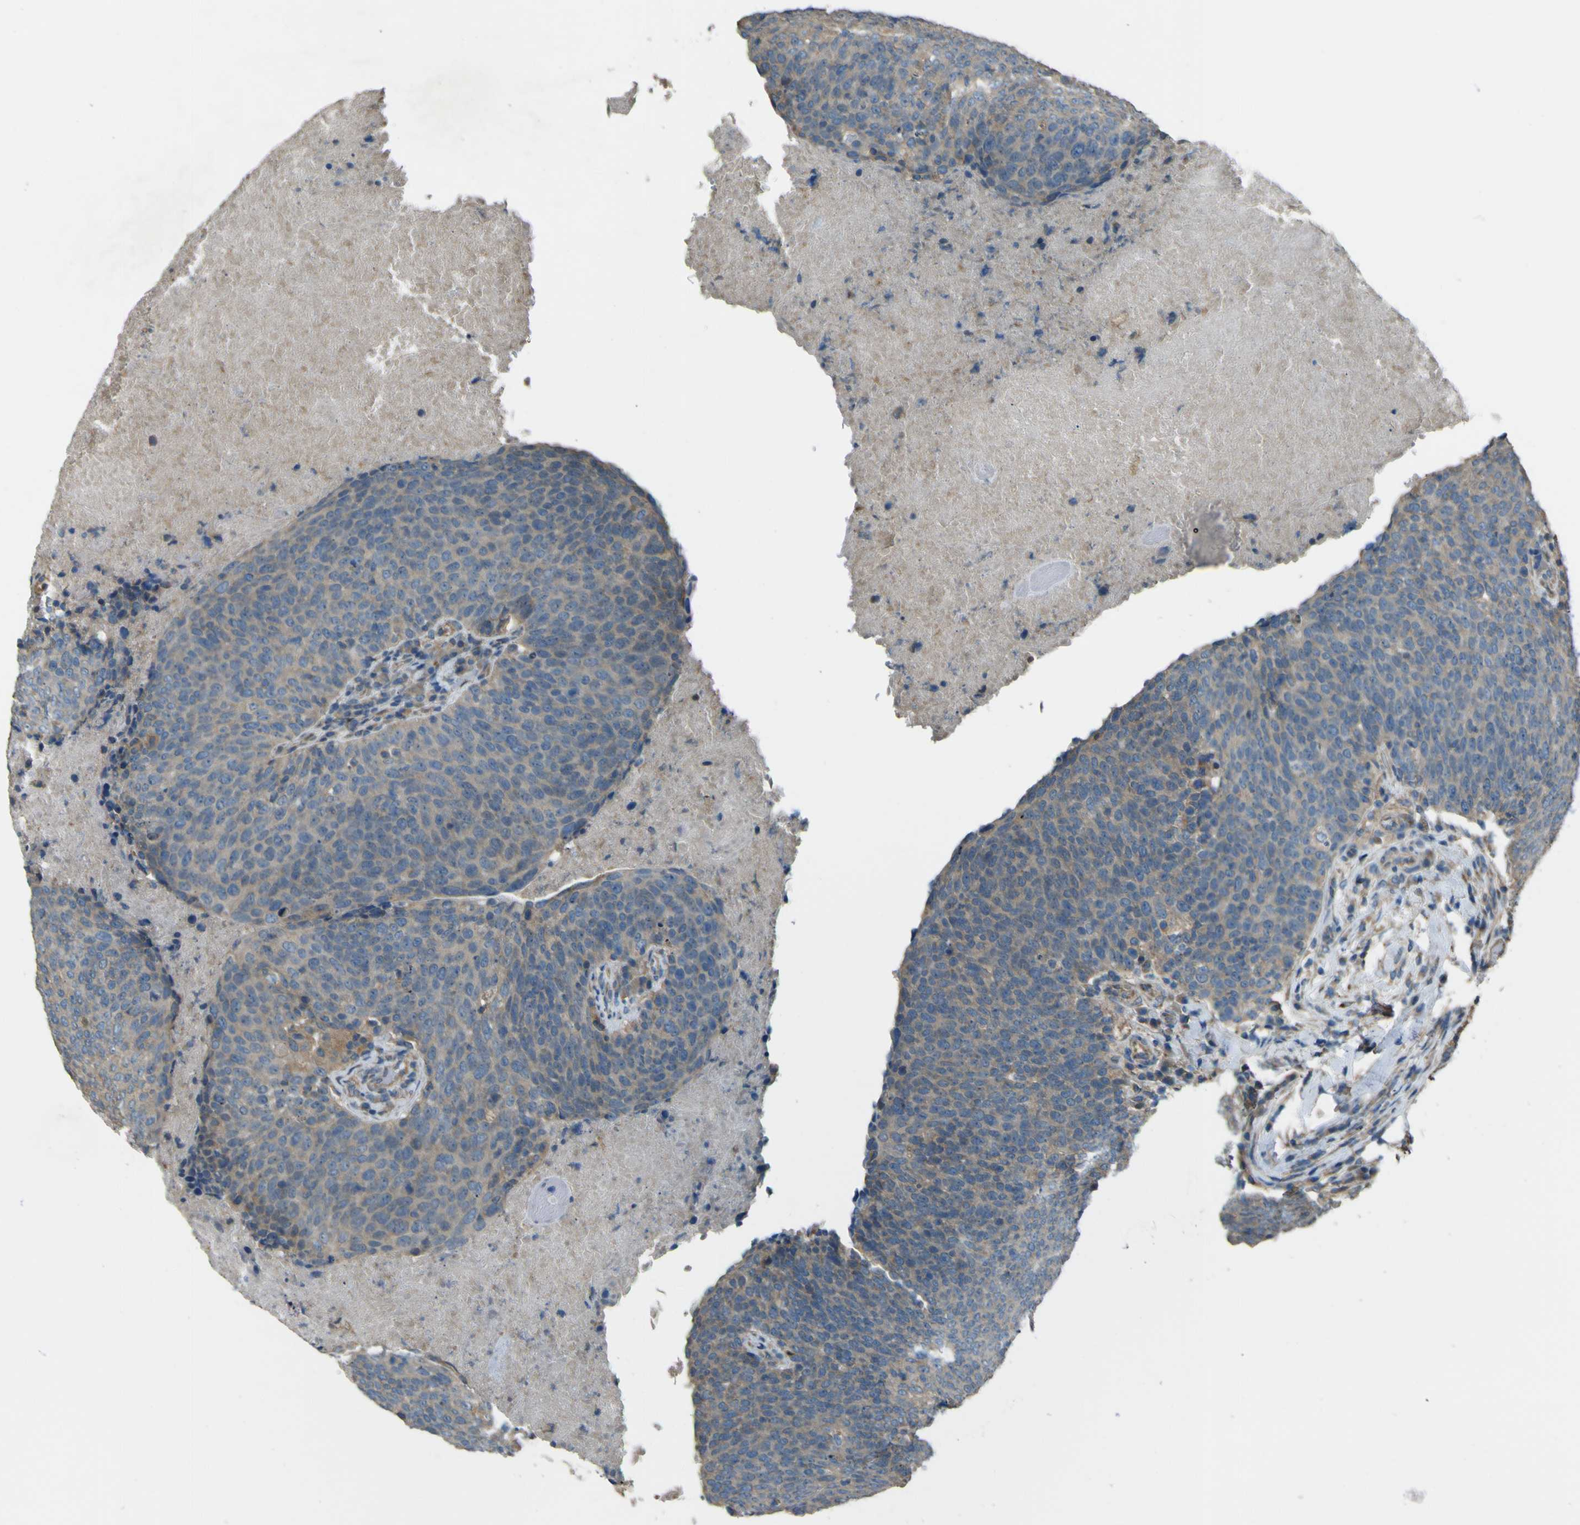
{"staining": {"intensity": "weak", "quantity": ">75%", "location": "cytoplasmic/membranous"}, "tissue": "head and neck cancer", "cell_type": "Tumor cells", "image_type": "cancer", "snomed": [{"axis": "morphology", "description": "Squamous cell carcinoma, NOS"}, {"axis": "morphology", "description": "Squamous cell carcinoma, metastatic, NOS"}, {"axis": "topography", "description": "Lymph node"}, {"axis": "topography", "description": "Head-Neck"}], "caption": "Head and neck metastatic squamous cell carcinoma stained with a brown dye shows weak cytoplasmic/membranous positive positivity in approximately >75% of tumor cells.", "gene": "NAALADL2", "patient": {"sex": "male", "age": 62}}